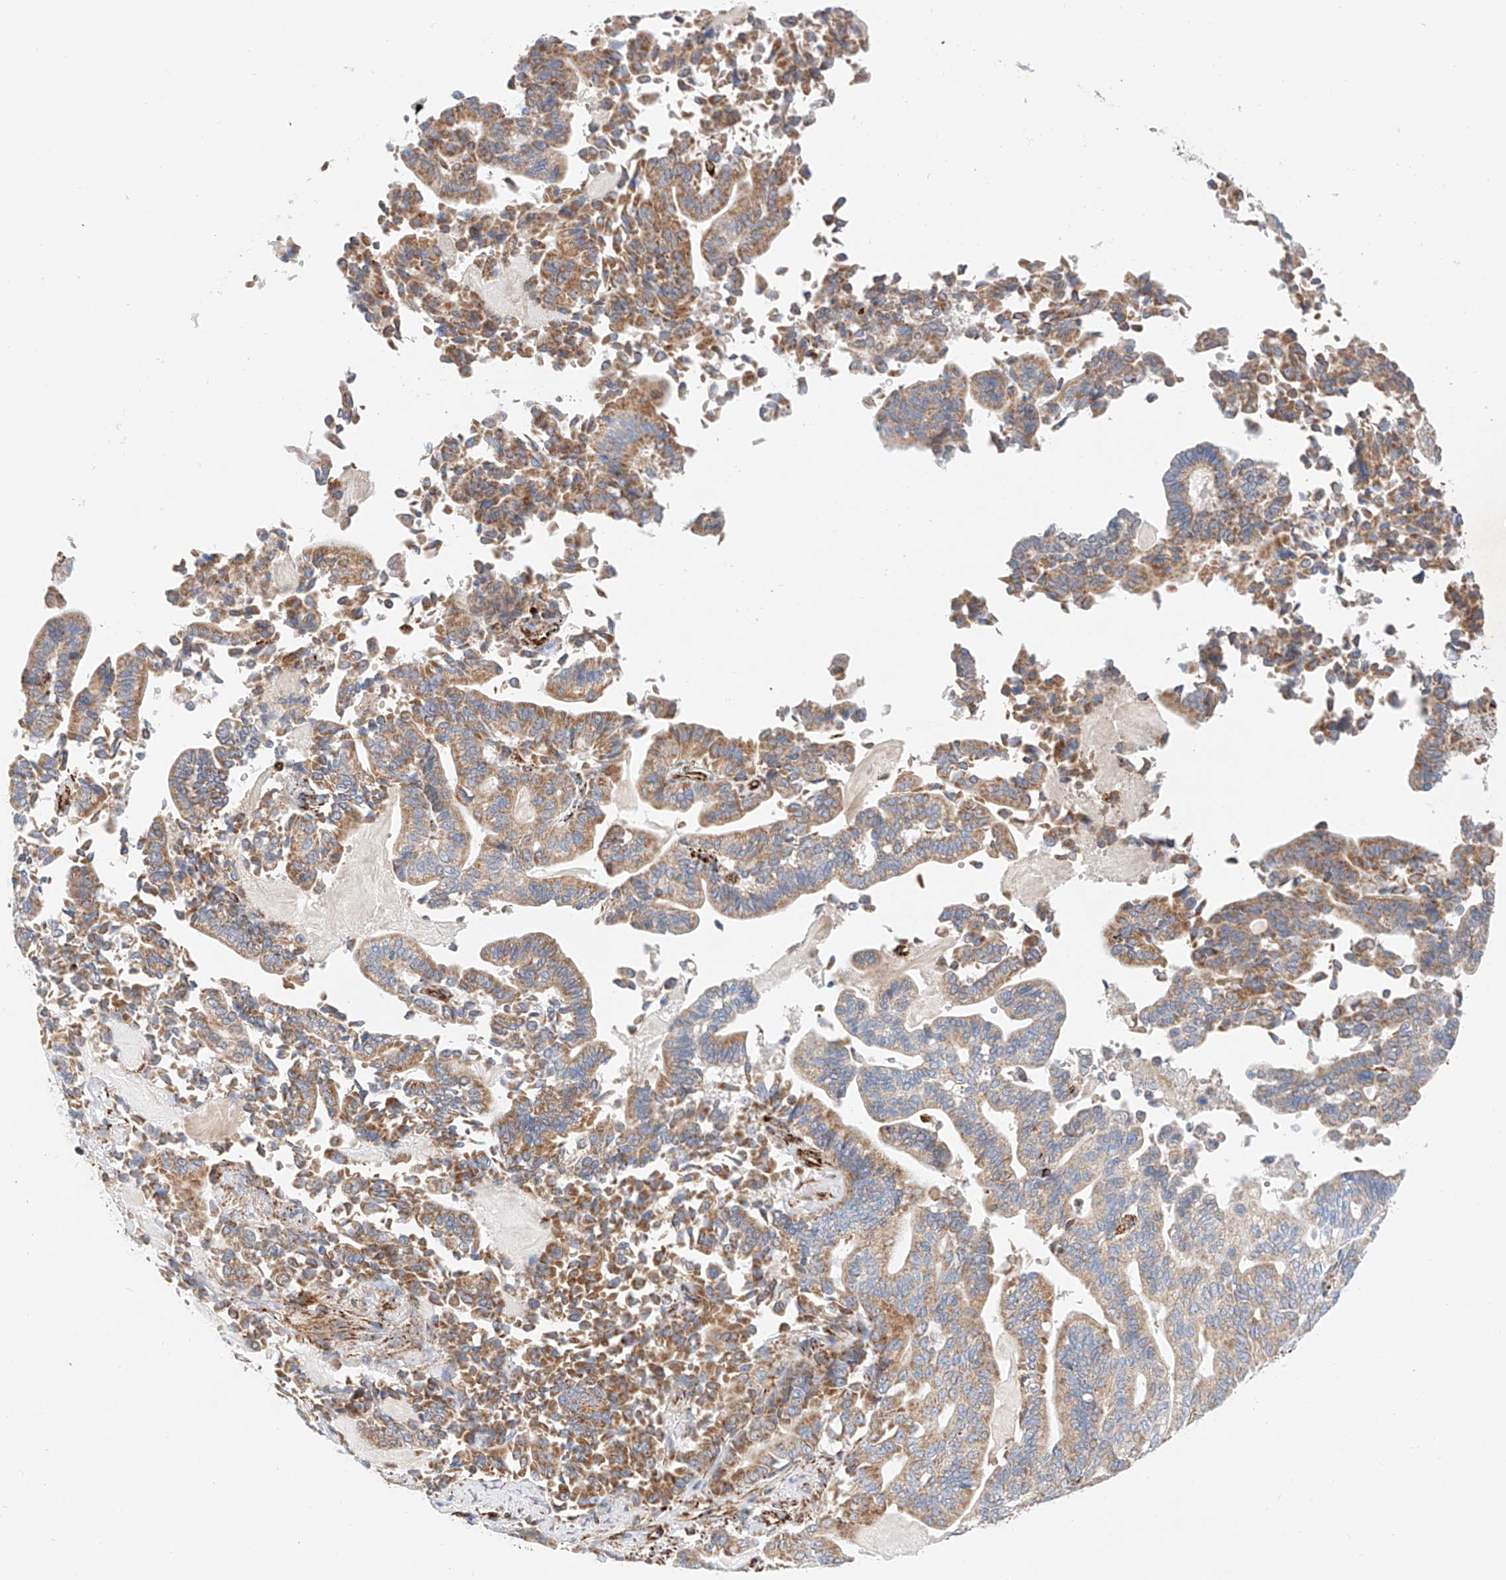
{"staining": {"intensity": "moderate", "quantity": ">75%", "location": "cytoplasmic/membranous"}, "tissue": "pancreatic cancer", "cell_type": "Tumor cells", "image_type": "cancer", "snomed": [{"axis": "morphology", "description": "Normal tissue, NOS"}, {"axis": "morphology", "description": "Adenocarcinoma, NOS"}, {"axis": "topography", "description": "Pancreas"}], "caption": "Immunohistochemistry (IHC) staining of adenocarcinoma (pancreatic), which shows medium levels of moderate cytoplasmic/membranous staining in about >75% of tumor cells indicating moderate cytoplasmic/membranous protein positivity. The staining was performed using DAB (3,3'-diaminobenzidine) (brown) for protein detection and nuclei were counterstained in hematoxylin (blue).", "gene": "NDUFV3", "patient": {"sex": "male", "age": 63}}